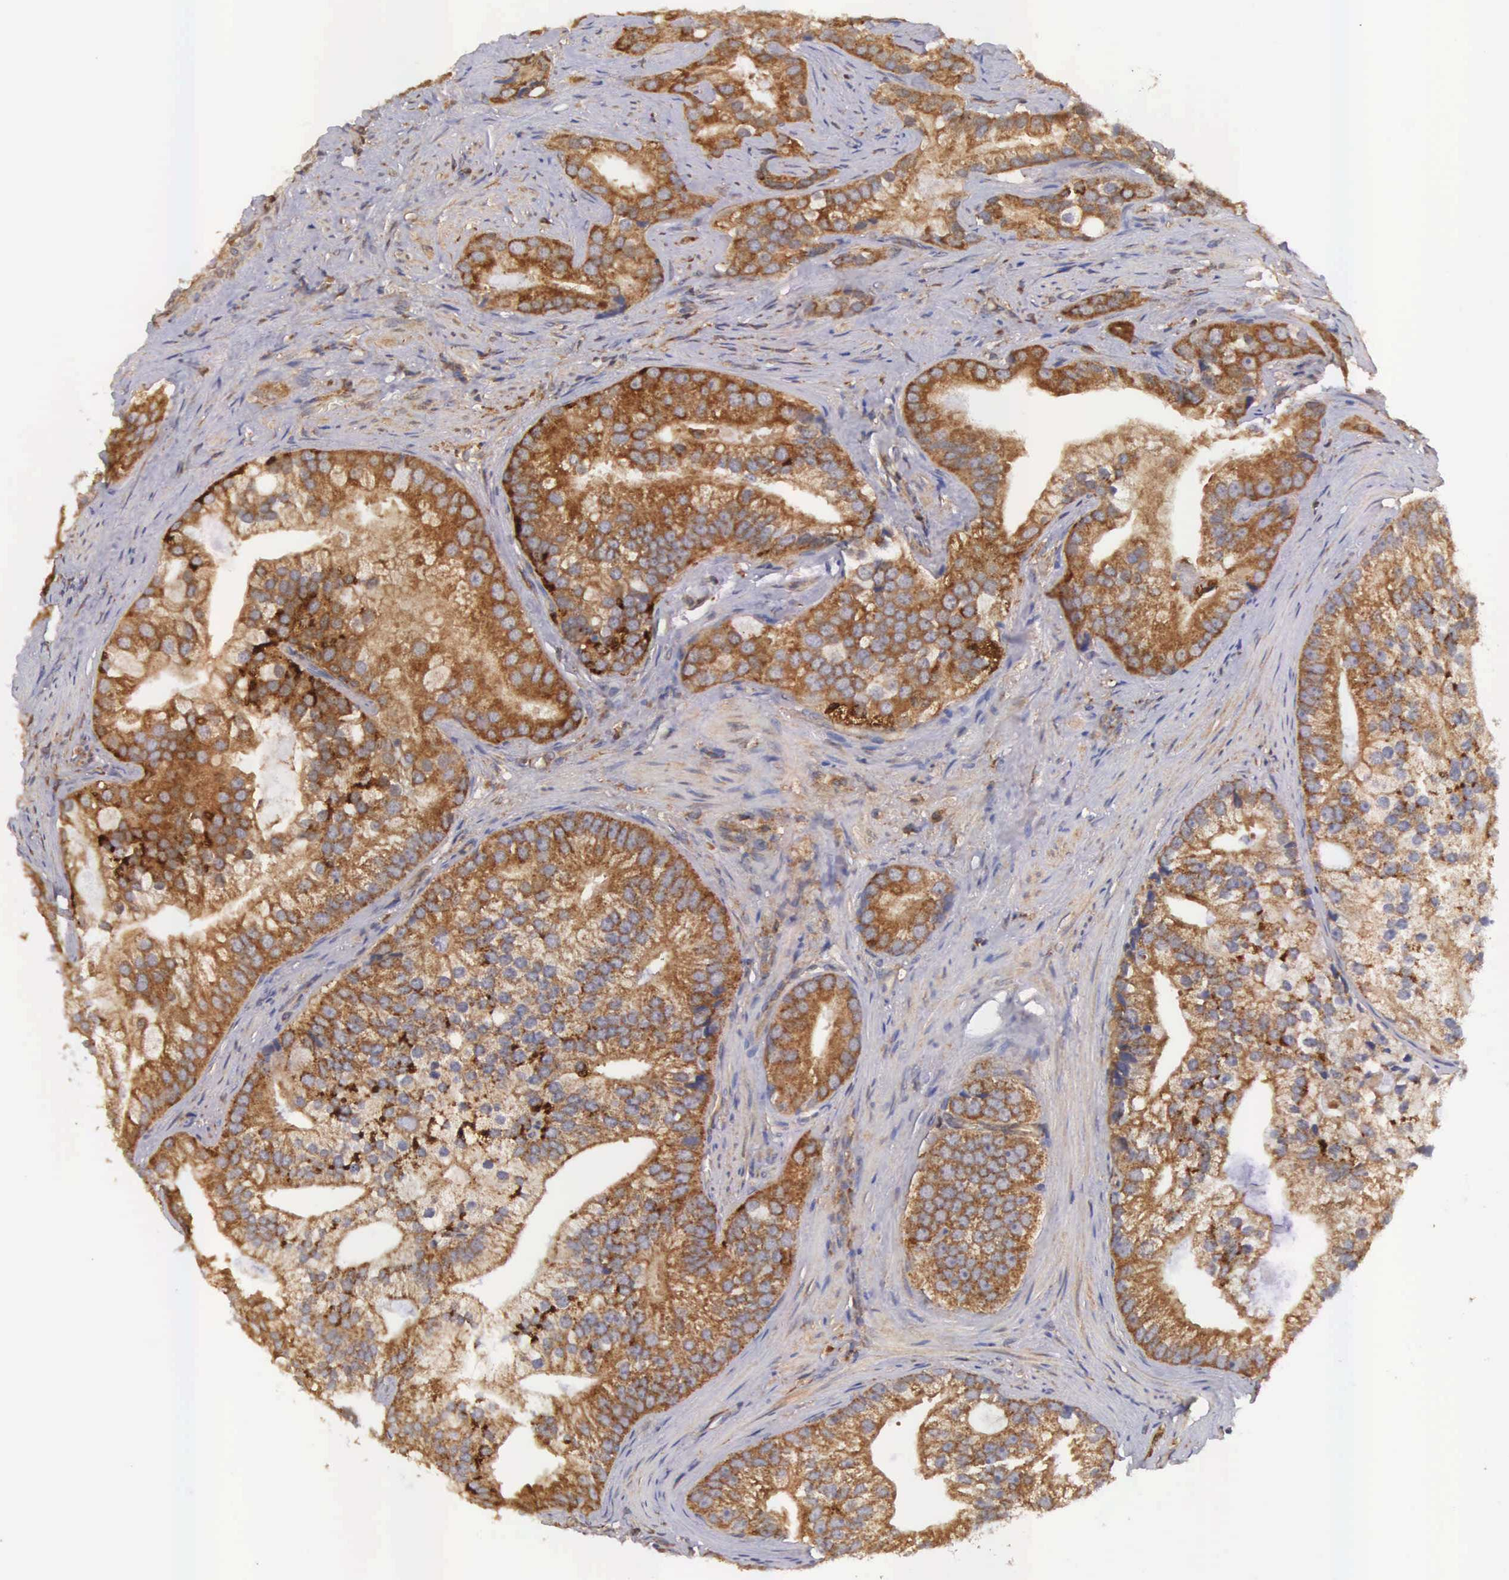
{"staining": {"intensity": "moderate", "quantity": ">75%", "location": "cytoplasmic/membranous"}, "tissue": "prostate cancer", "cell_type": "Tumor cells", "image_type": "cancer", "snomed": [{"axis": "morphology", "description": "Adenocarcinoma, Low grade"}, {"axis": "topography", "description": "Prostate"}], "caption": "This is a micrograph of immunohistochemistry staining of prostate cancer, which shows moderate positivity in the cytoplasmic/membranous of tumor cells.", "gene": "DHRS1", "patient": {"sex": "male", "age": 71}}